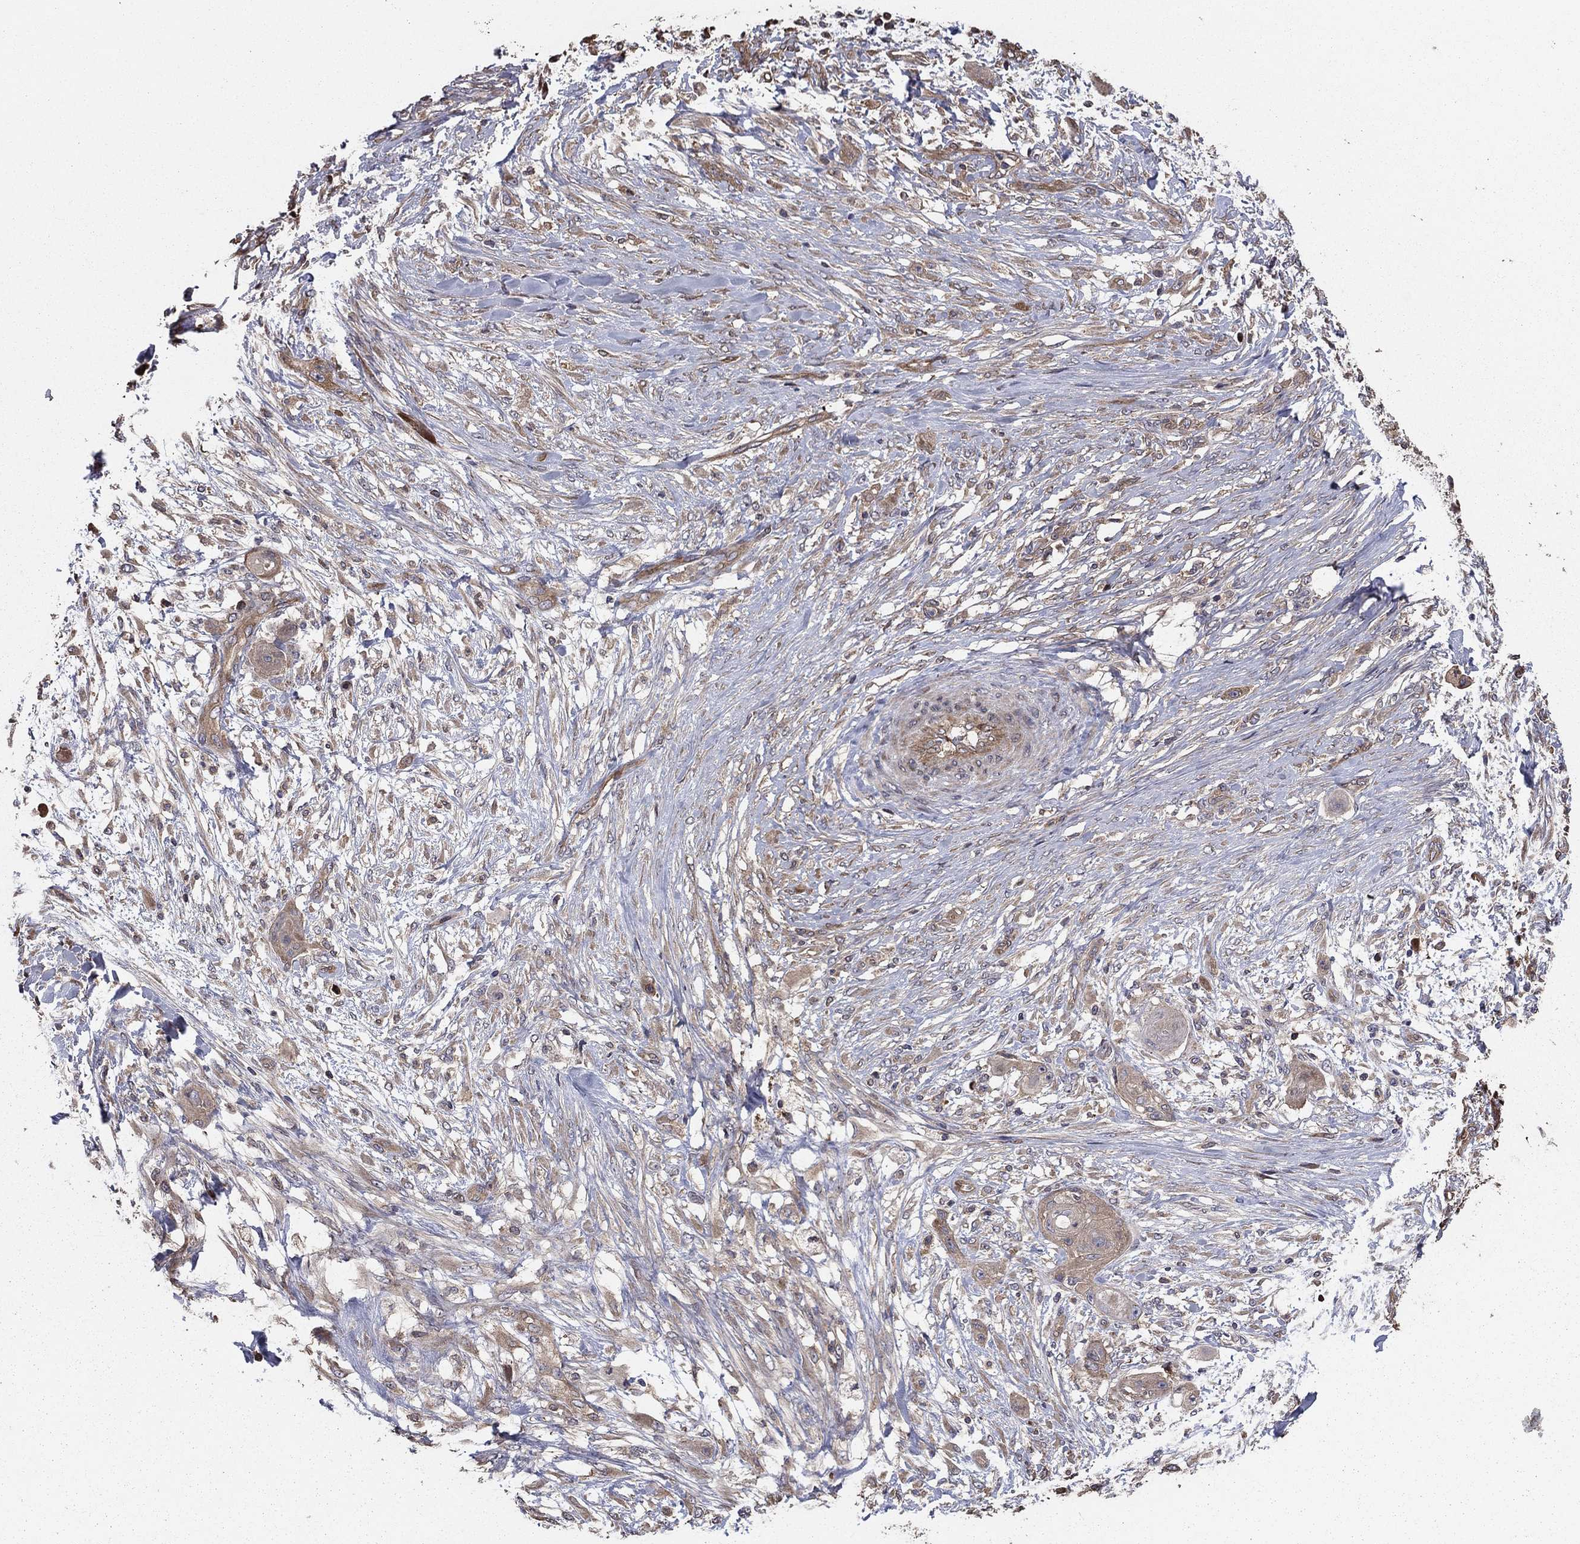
{"staining": {"intensity": "weak", "quantity": "25%-75%", "location": "cytoplasmic/membranous"}, "tissue": "skin cancer", "cell_type": "Tumor cells", "image_type": "cancer", "snomed": [{"axis": "morphology", "description": "Squamous cell carcinoma, NOS"}, {"axis": "topography", "description": "Skin"}], "caption": "A brown stain shows weak cytoplasmic/membranous expression of a protein in human skin cancer (squamous cell carcinoma) tumor cells. (DAB (3,3'-diaminobenzidine) = brown stain, brightfield microscopy at high magnification).", "gene": "BABAM2", "patient": {"sex": "male", "age": 62}}